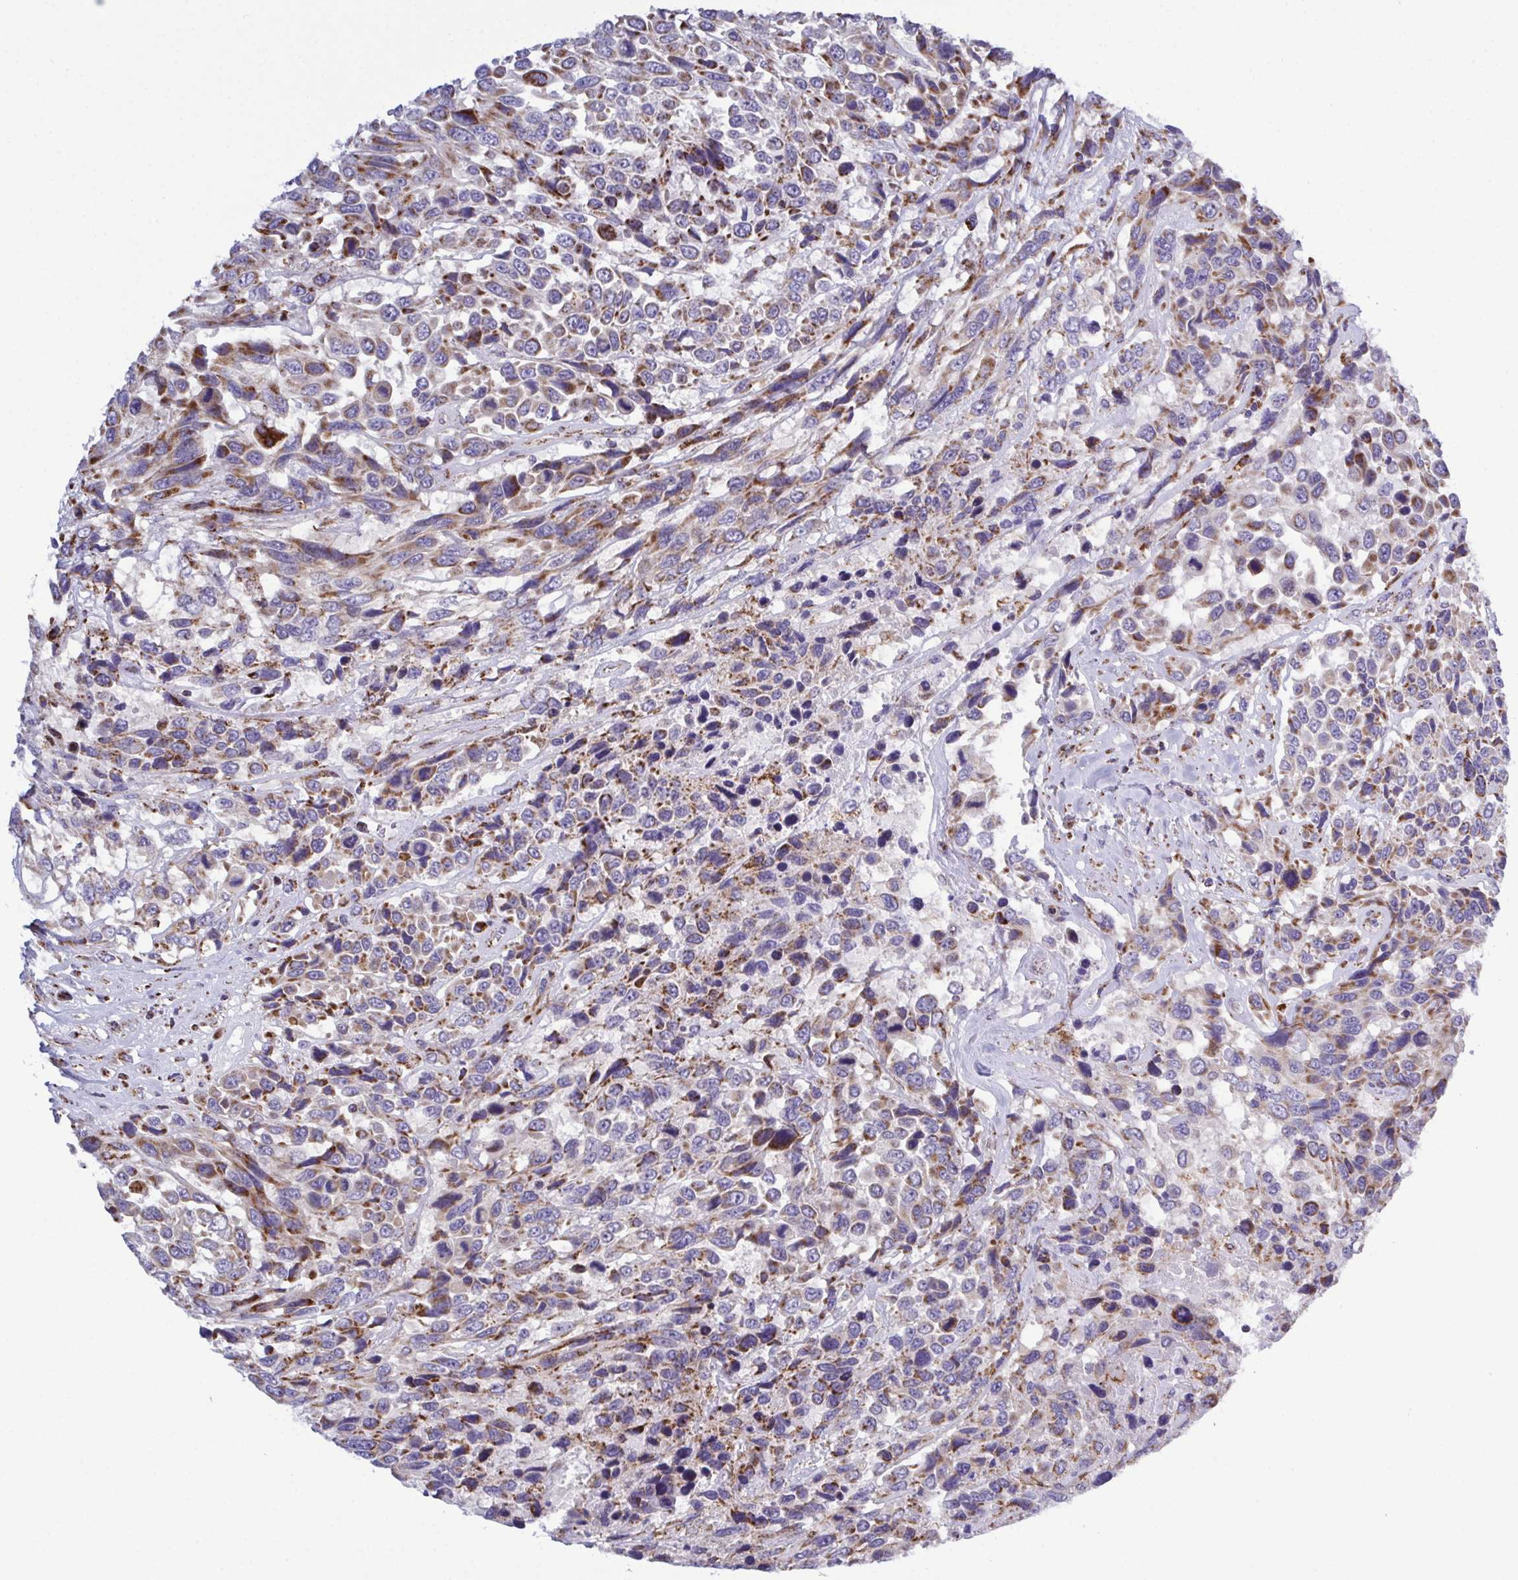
{"staining": {"intensity": "weak", "quantity": ">75%", "location": "cytoplasmic/membranous"}, "tissue": "urothelial cancer", "cell_type": "Tumor cells", "image_type": "cancer", "snomed": [{"axis": "morphology", "description": "Urothelial carcinoma, High grade"}, {"axis": "topography", "description": "Urinary bladder"}], "caption": "High-grade urothelial carcinoma stained for a protein reveals weak cytoplasmic/membranous positivity in tumor cells.", "gene": "CSDE1", "patient": {"sex": "female", "age": 70}}